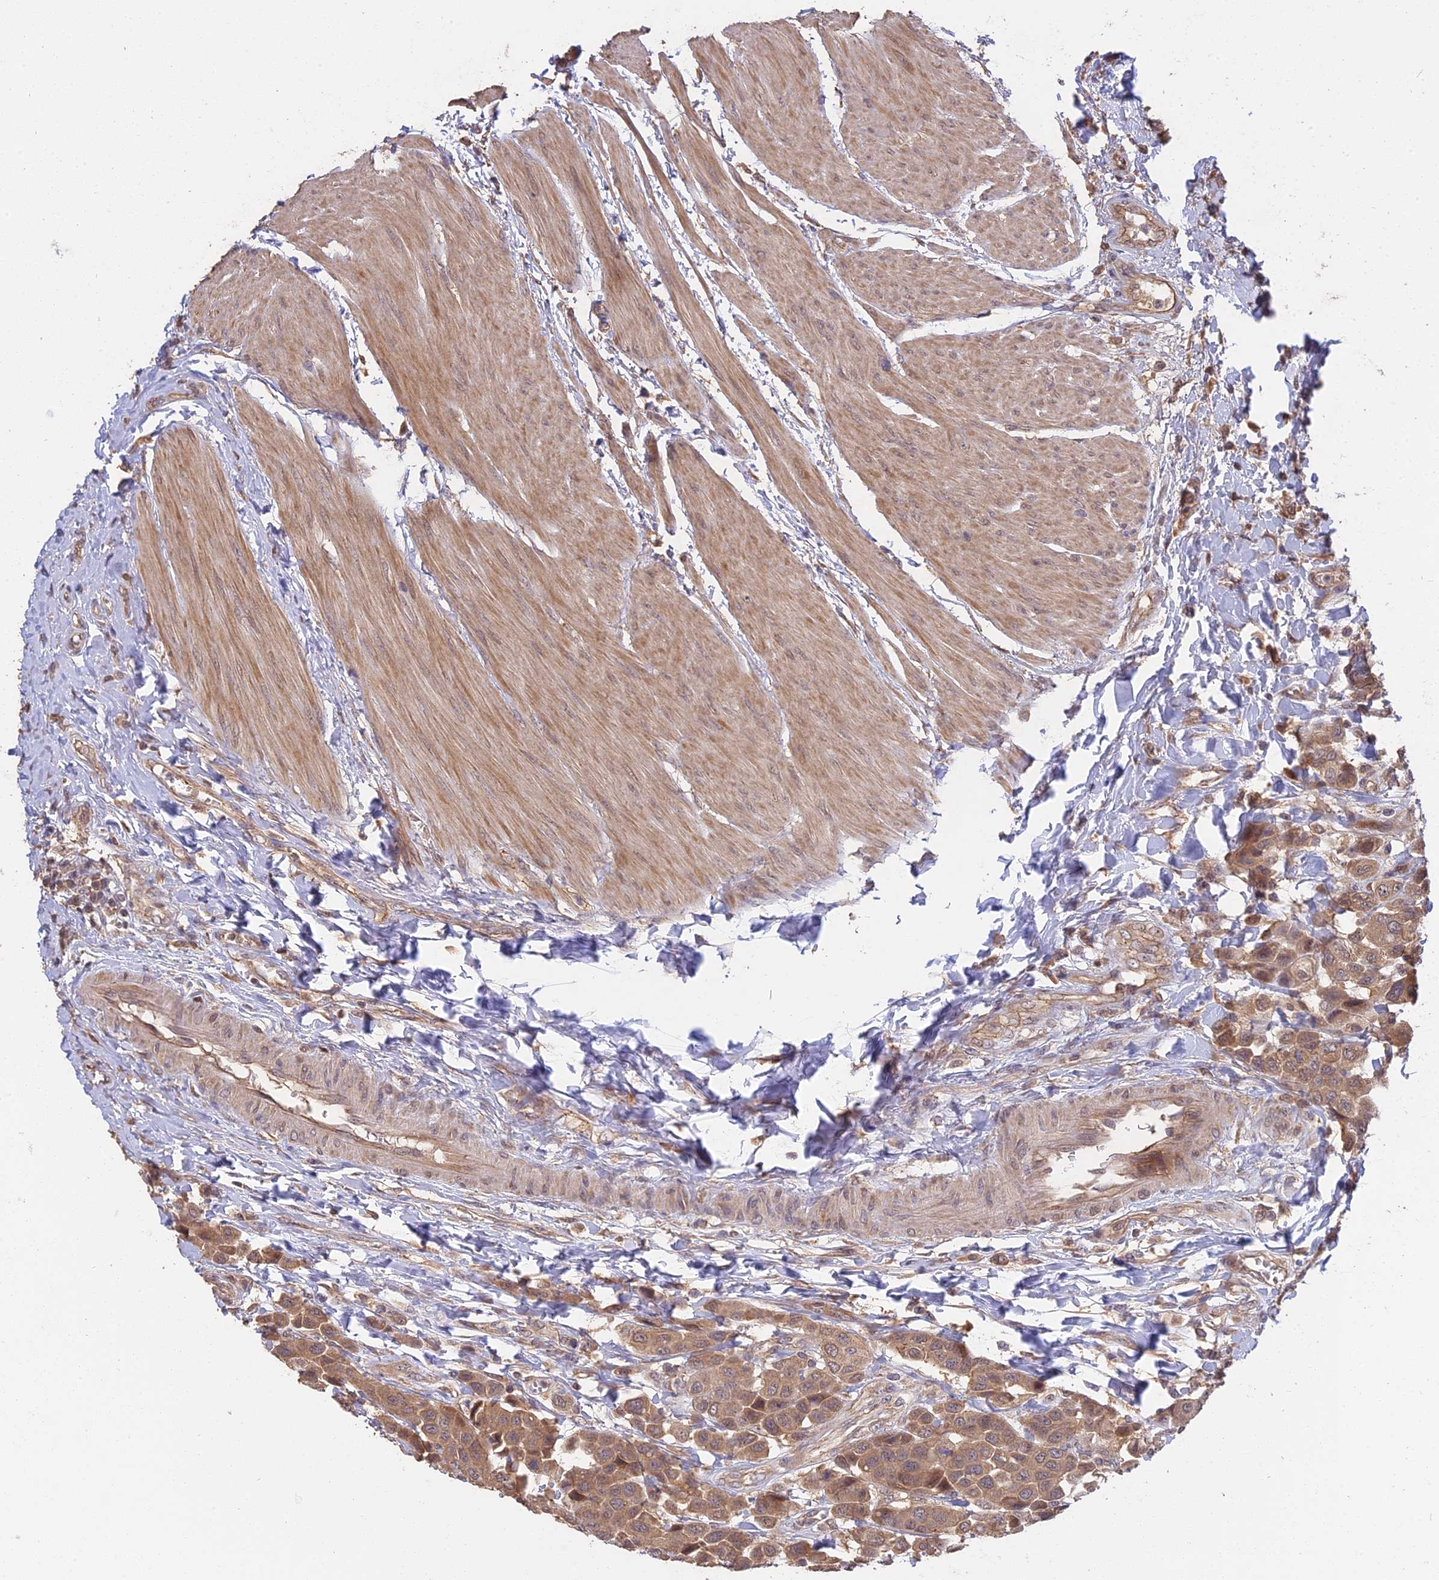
{"staining": {"intensity": "moderate", "quantity": ">75%", "location": "cytoplasmic/membranous,nuclear"}, "tissue": "urothelial cancer", "cell_type": "Tumor cells", "image_type": "cancer", "snomed": [{"axis": "morphology", "description": "Urothelial carcinoma, High grade"}, {"axis": "topography", "description": "Urinary bladder"}], "caption": "This histopathology image demonstrates urothelial cancer stained with IHC to label a protein in brown. The cytoplasmic/membranous and nuclear of tumor cells show moderate positivity for the protein. Nuclei are counter-stained blue.", "gene": "ARHGAP40", "patient": {"sex": "male", "age": 50}}